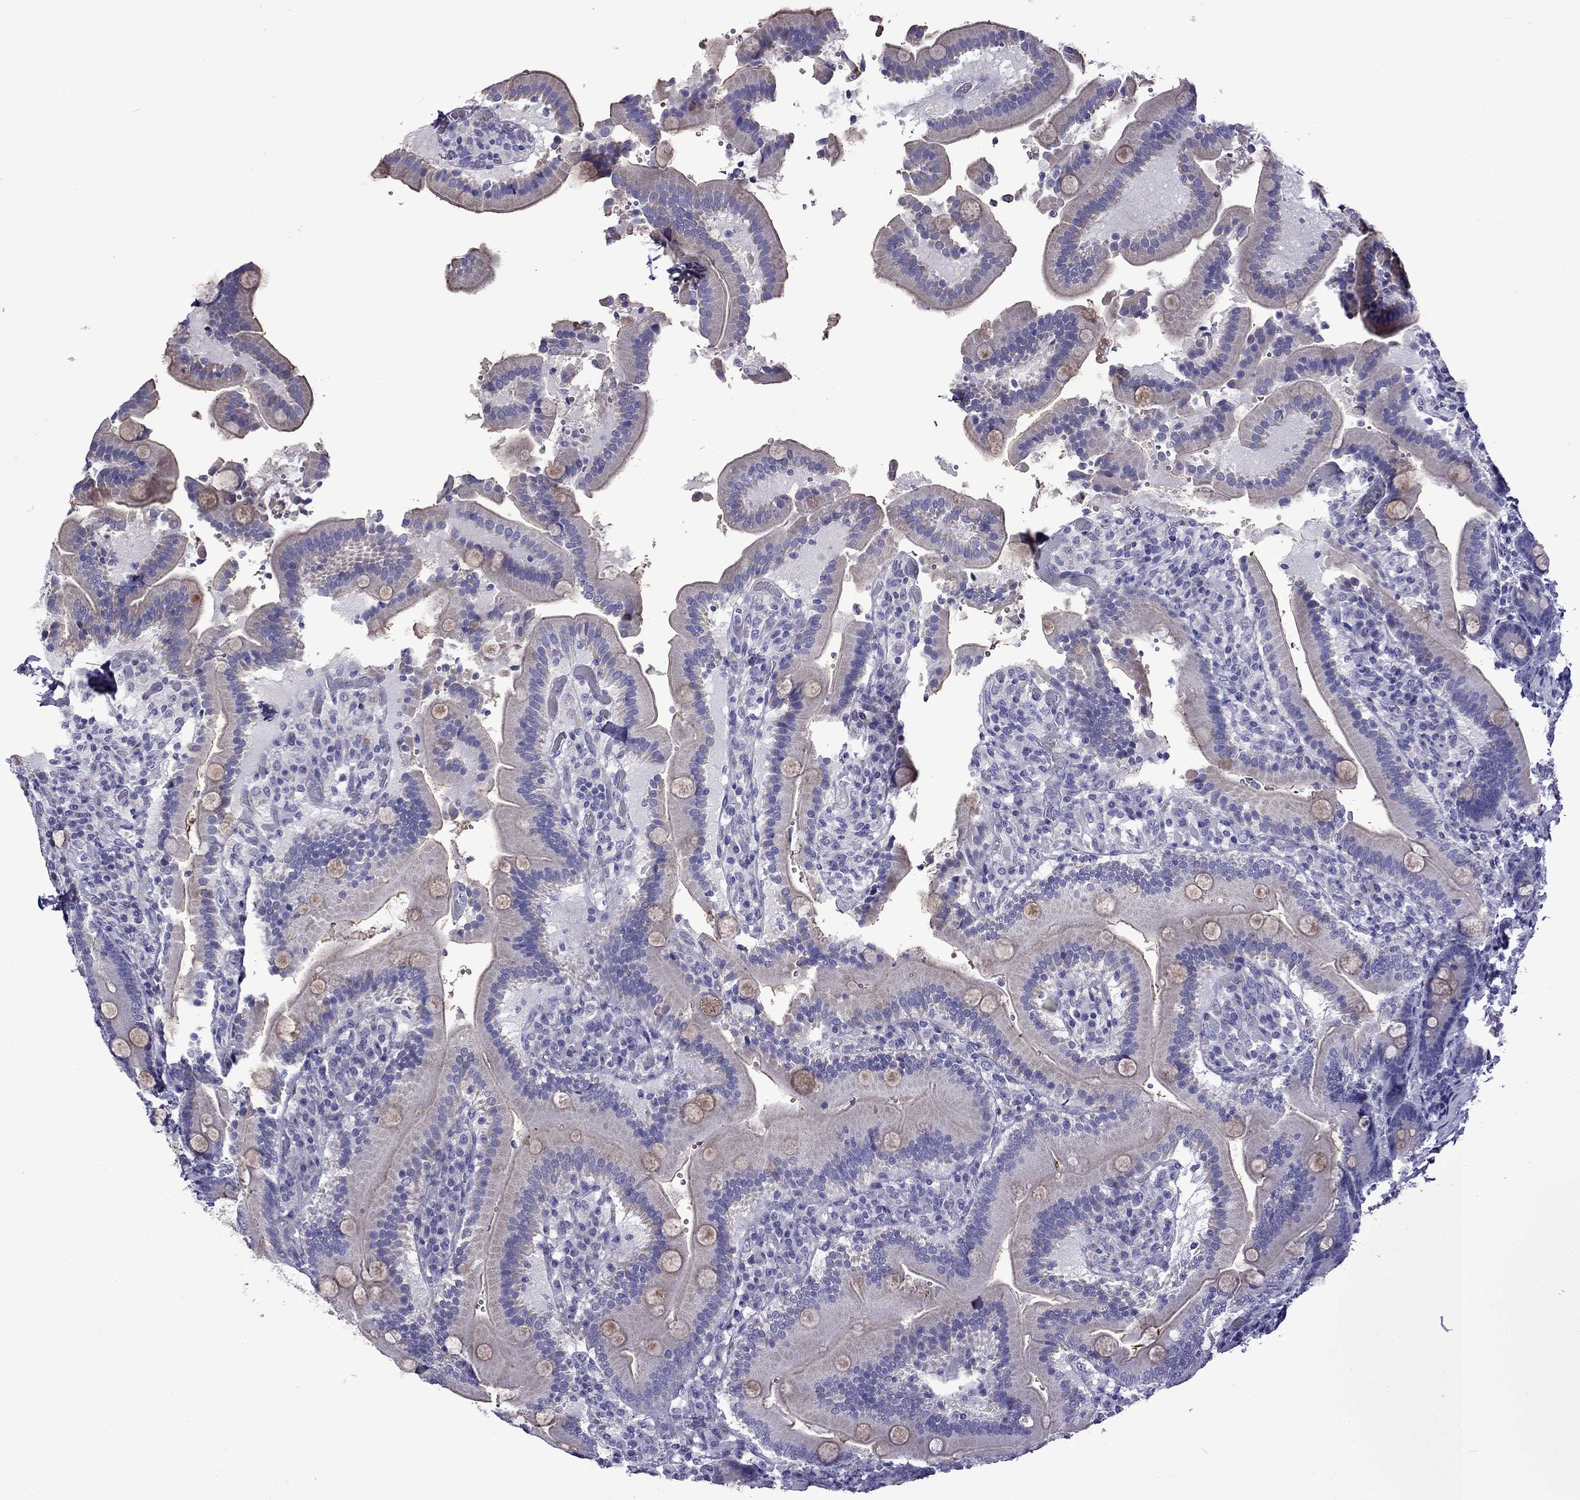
{"staining": {"intensity": "negative", "quantity": "none", "location": "none"}, "tissue": "duodenum", "cell_type": "Glandular cells", "image_type": "normal", "snomed": [{"axis": "morphology", "description": "Normal tissue, NOS"}, {"axis": "topography", "description": "Duodenum"}], "caption": "IHC of normal human duodenum shows no positivity in glandular cells.", "gene": "TDRD1", "patient": {"sex": "female", "age": 62}}